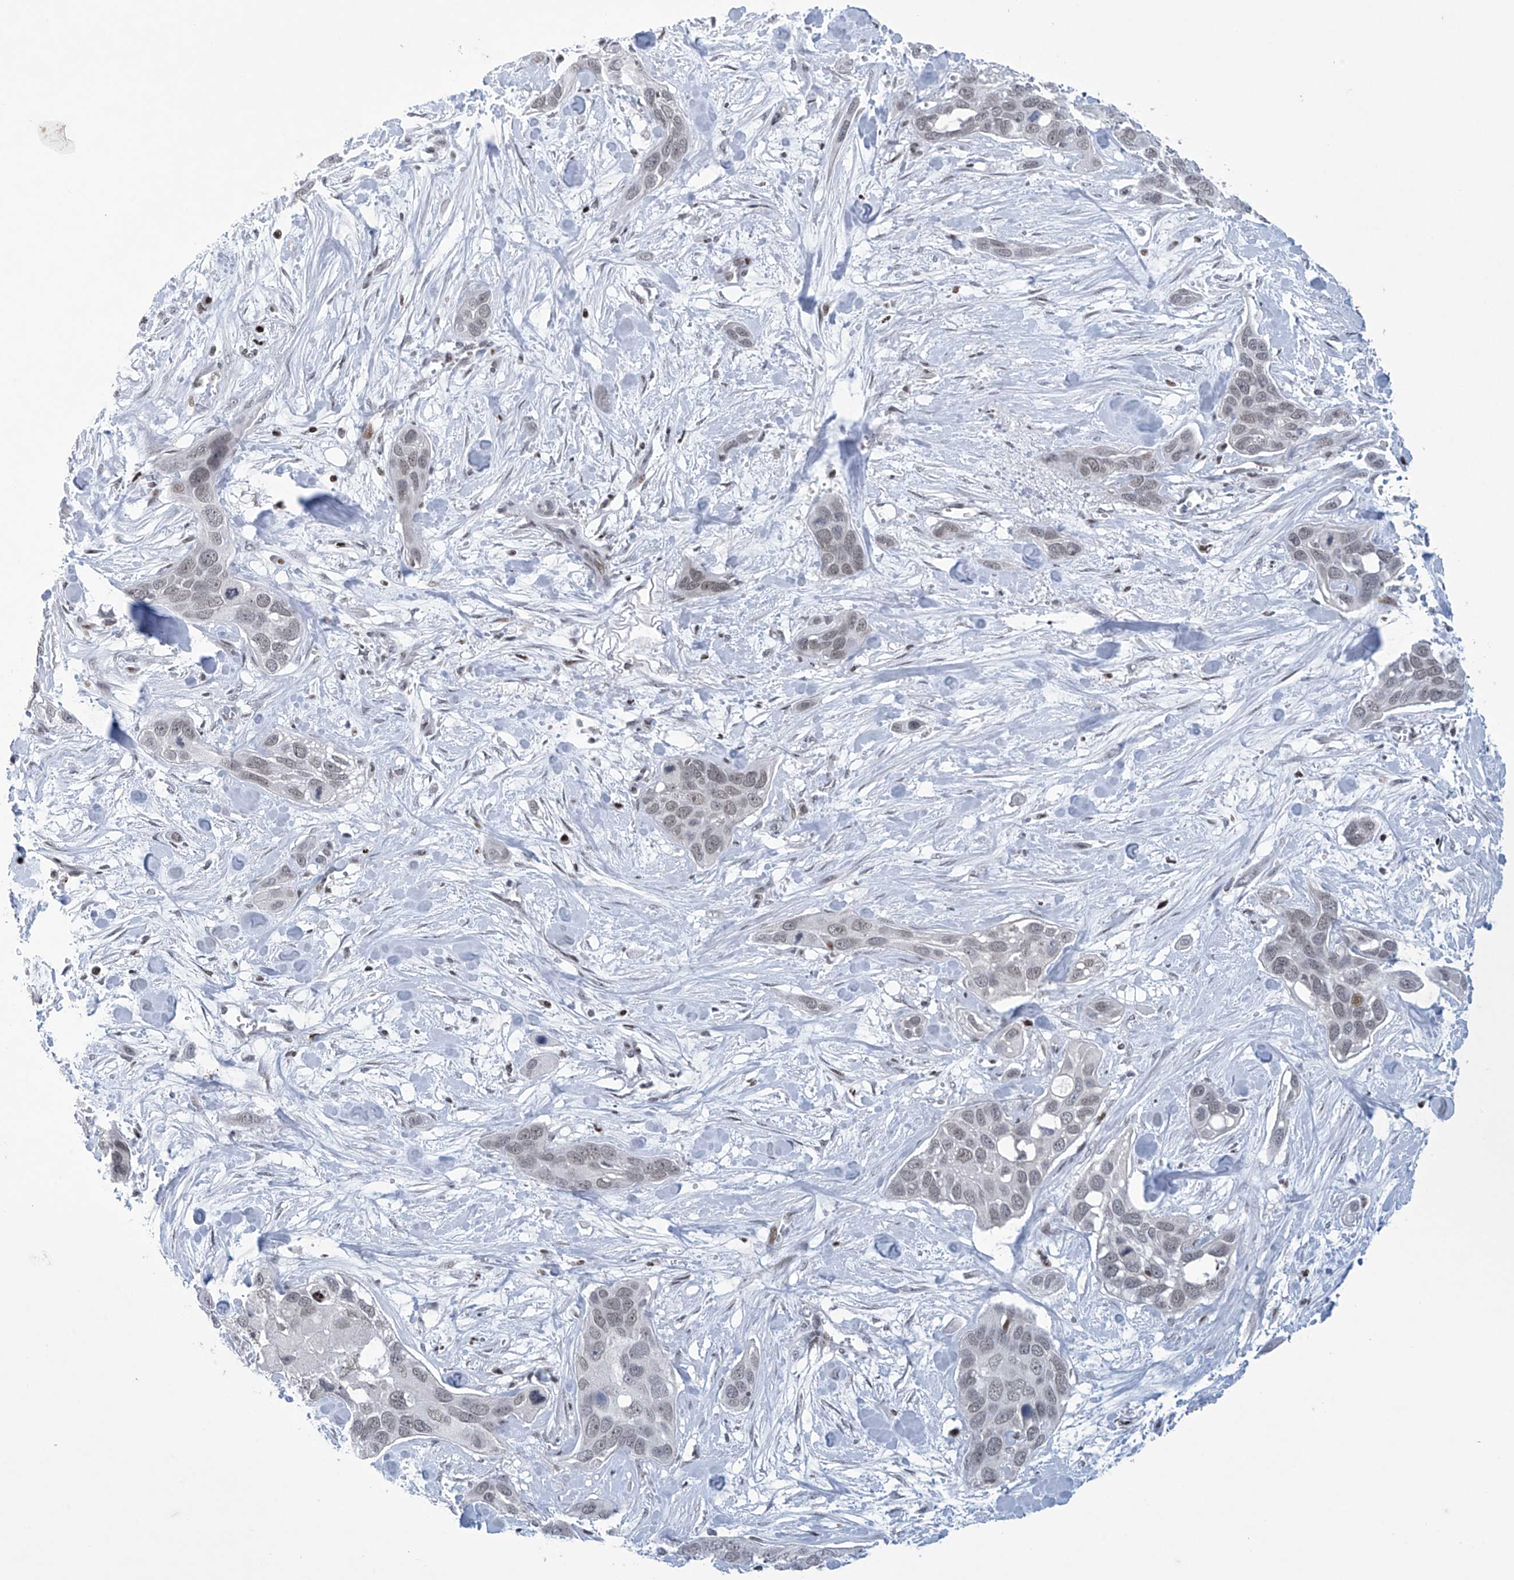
{"staining": {"intensity": "weak", "quantity": ">75%", "location": "nuclear"}, "tissue": "pancreatic cancer", "cell_type": "Tumor cells", "image_type": "cancer", "snomed": [{"axis": "morphology", "description": "Adenocarcinoma, NOS"}, {"axis": "topography", "description": "Pancreas"}], "caption": "IHC photomicrograph of human pancreatic cancer stained for a protein (brown), which exhibits low levels of weak nuclear positivity in about >75% of tumor cells.", "gene": "RFX7", "patient": {"sex": "female", "age": 60}}